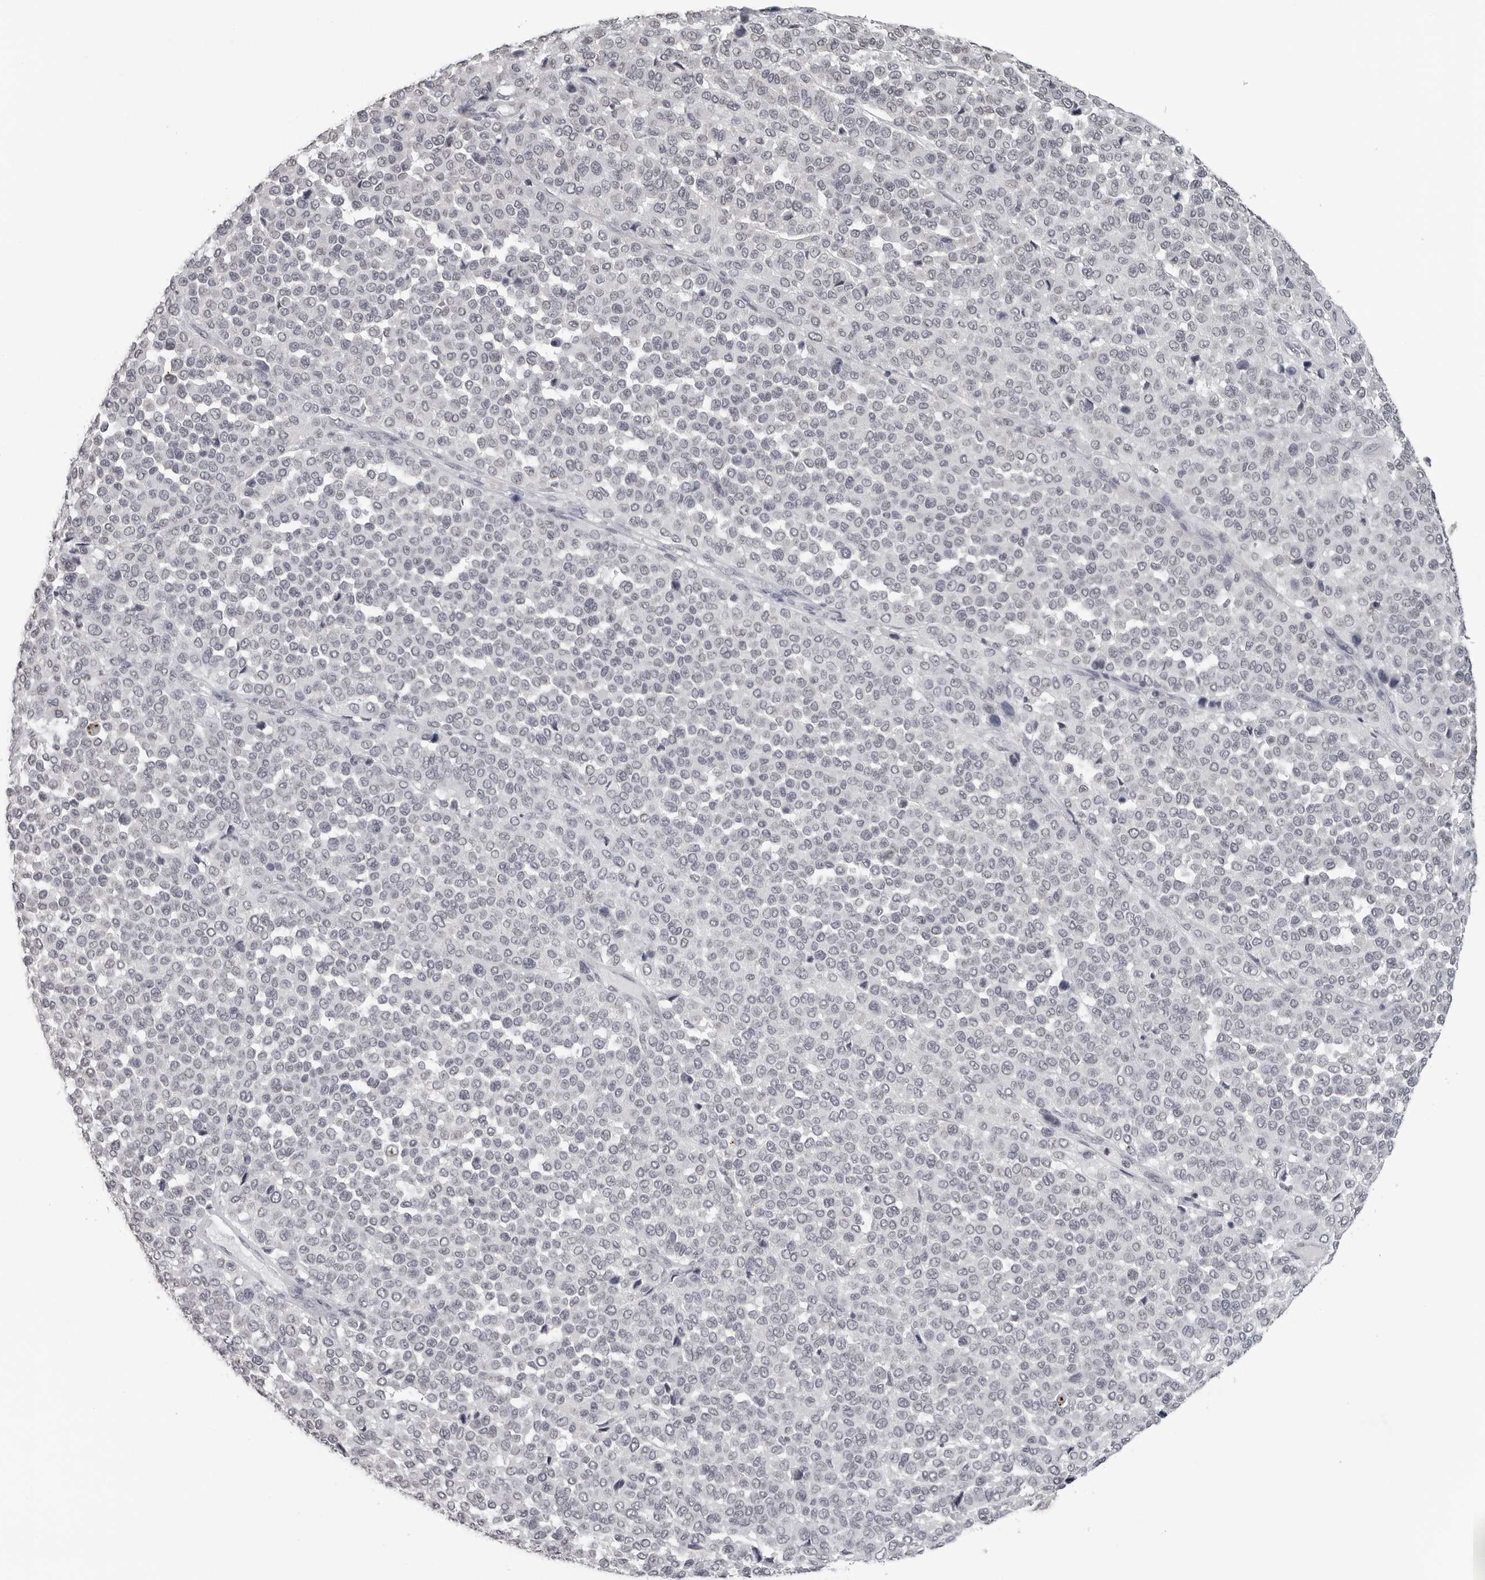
{"staining": {"intensity": "negative", "quantity": "none", "location": "none"}, "tissue": "melanoma", "cell_type": "Tumor cells", "image_type": "cancer", "snomed": [{"axis": "morphology", "description": "Malignant melanoma, Metastatic site"}, {"axis": "topography", "description": "Pancreas"}], "caption": "DAB (3,3'-diaminobenzidine) immunohistochemical staining of human malignant melanoma (metastatic site) displays no significant staining in tumor cells.", "gene": "DDX54", "patient": {"sex": "female", "age": 30}}